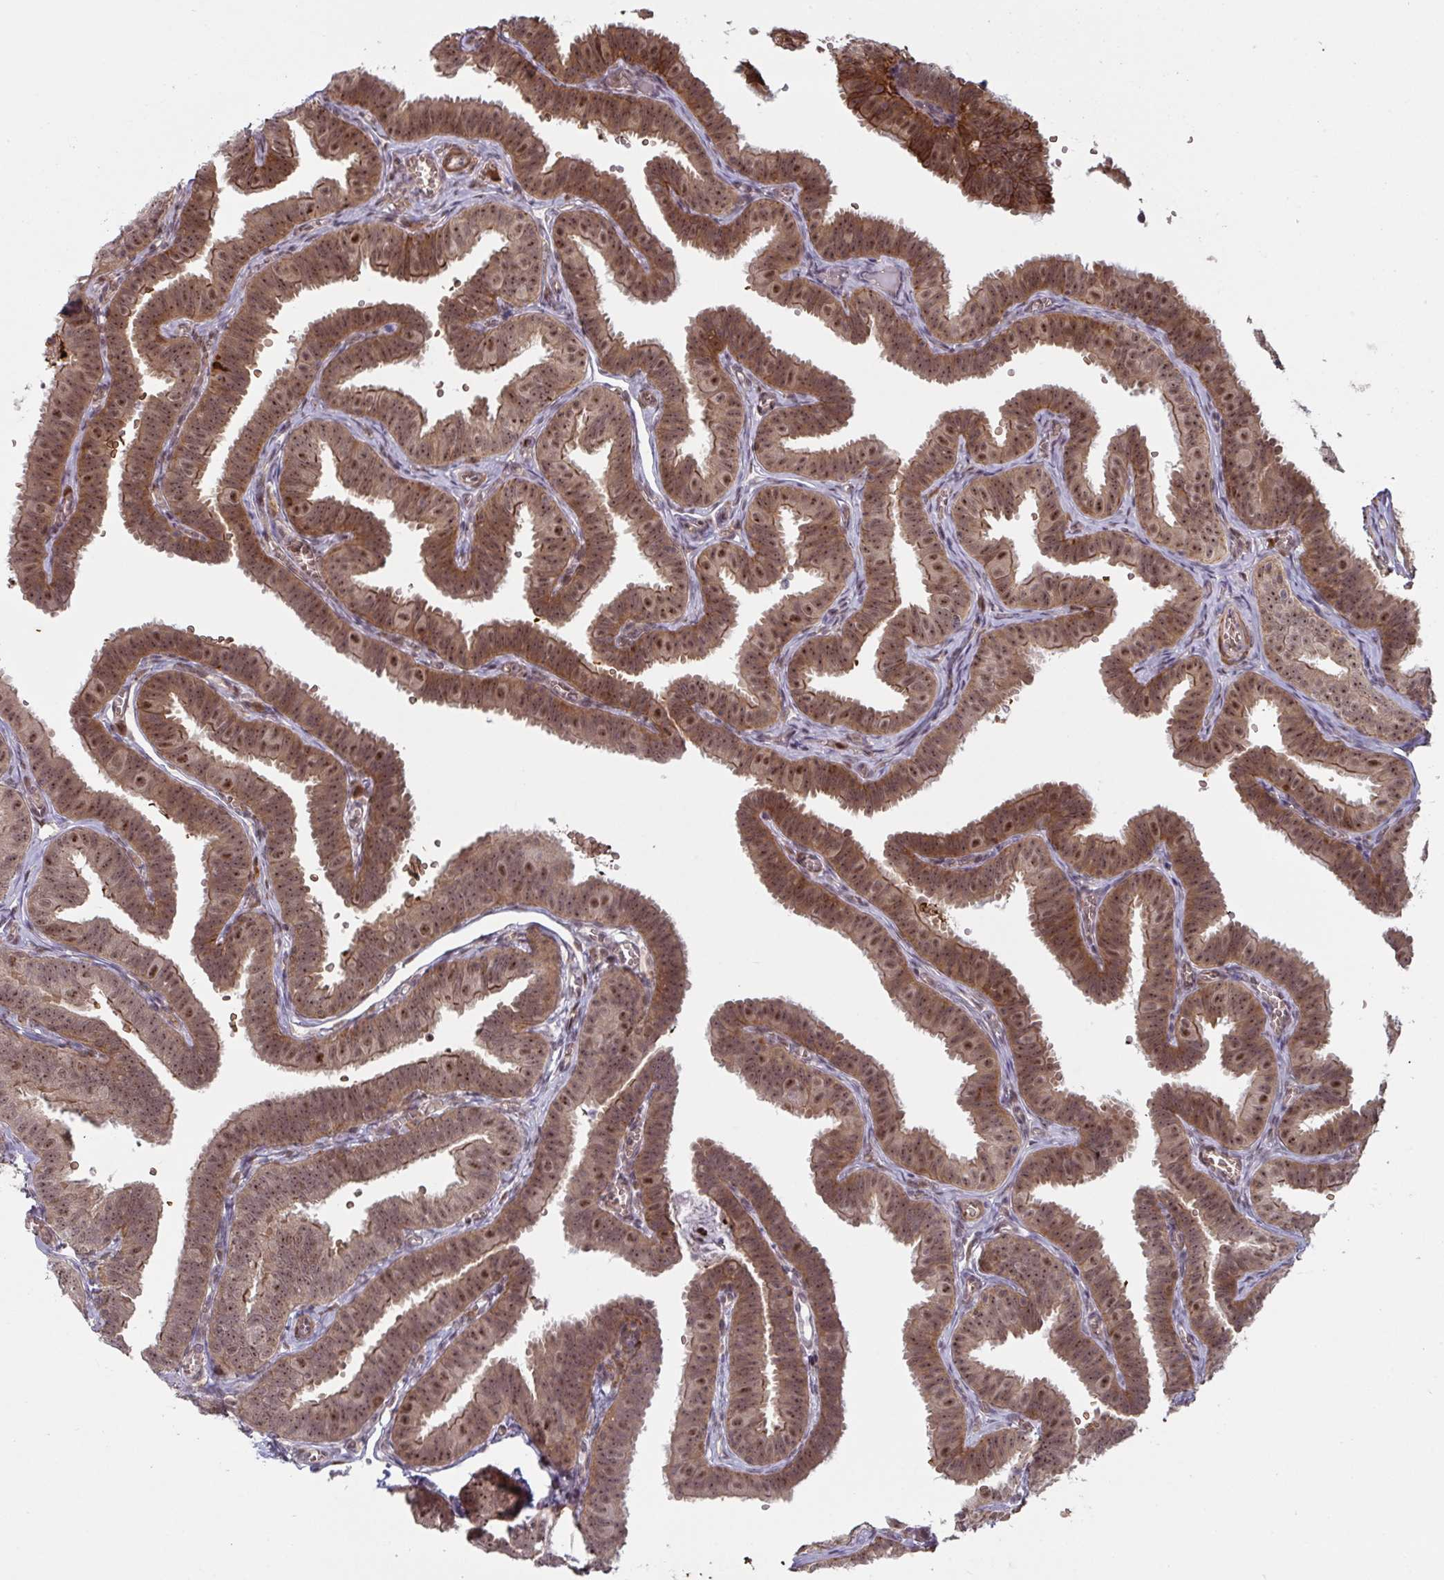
{"staining": {"intensity": "strong", "quantity": ">75%", "location": "cytoplasmic/membranous,nuclear"}, "tissue": "fallopian tube", "cell_type": "Glandular cells", "image_type": "normal", "snomed": [{"axis": "morphology", "description": "Normal tissue, NOS"}, {"axis": "topography", "description": "Fallopian tube"}], "caption": "A high amount of strong cytoplasmic/membranous,nuclear expression is present in approximately >75% of glandular cells in benign fallopian tube. Using DAB (brown) and hematoxylin (blue) stains, captured at high magnification using brightfield microscopy.", "gene": "NLRP13", "patient": {"sex": "female", "age": 25}}